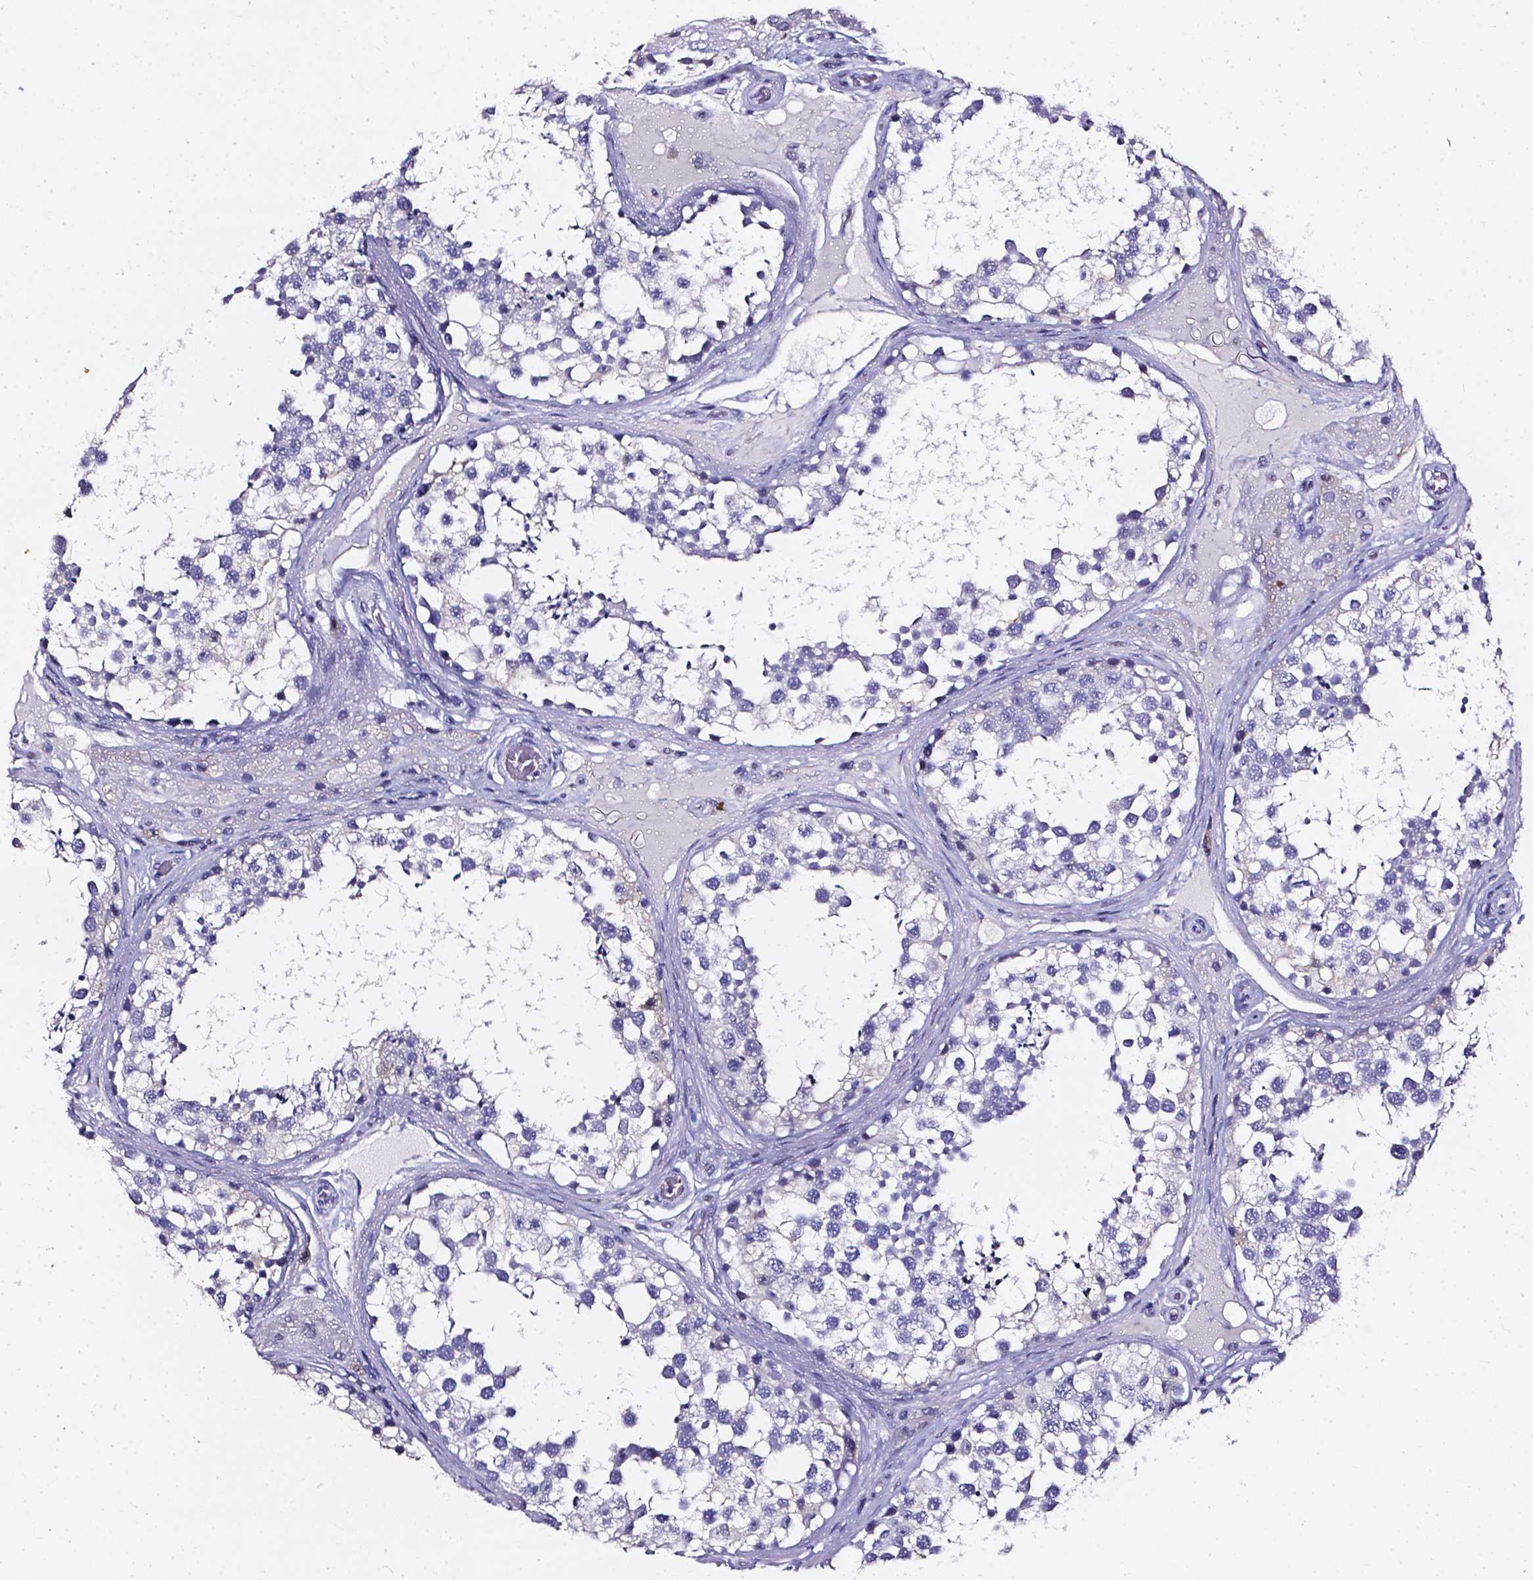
{"staining": {"intensity": "negative", "quantity": "none", "location": "none"}, "tissue": "testis", "cell_type": "Cells in seminiferous ducts", "image_type": "normal", "snomed": [{"axis": "morphology", "description": "Normal tissue, NOS"}, {"axis": "morphology", "description": "Seminoma, NOS"}, {"axis": "topography", "description": "Testis"}], "caption": "Immunohistochemistry micrograph of benign testis: testis stained with DAB displays no significant protein positivity in cells in seminiferous ducts. (Brightfield microscopy of DAB (3,3'-diaminobenzidine) IHC at high magnification).", "gene": "AKR1B10", "patient": {"sex": "male", "age": 65}}